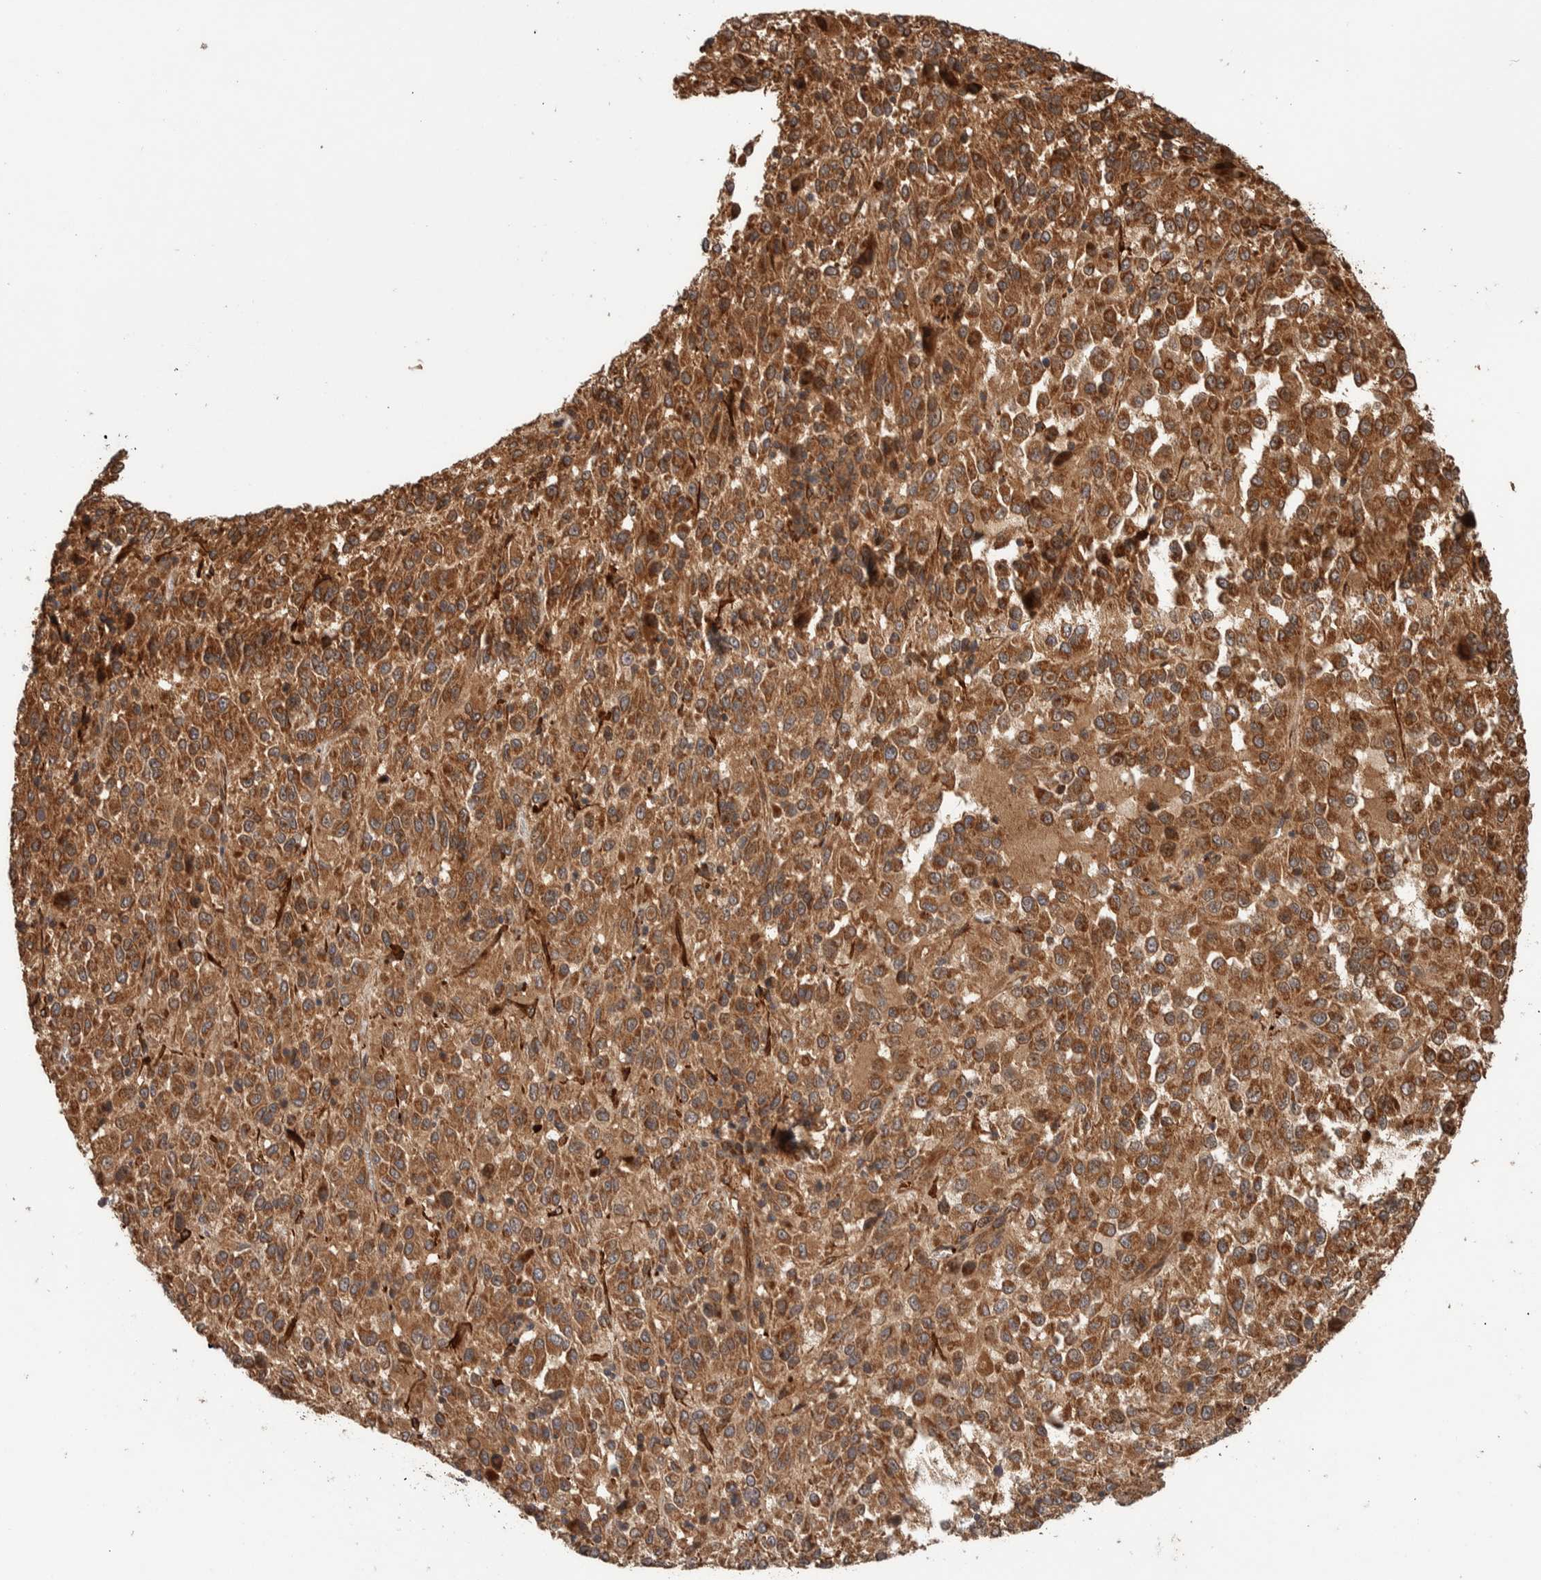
{"staining": {"intensity": "moderate", "quantity": ">75%", "location": "cytoplasmic/membranous"}, "tissue": "melanoma", "cell_type": "Tumor cells", "image_type": "cancer", "snomed": [{"axis": "morphology", "description": "Malignant melanoma, Metastatic site"}, {"axis": "topography", "description": "Lung"}], "caption": "A histopathology image of human melanoma stained for a protein demonstrates moderate cytoplasmic/membranous brown staining in tumor cells.", "gene": "SYNRG", "patient": {"sex": "male", "age": 64}}